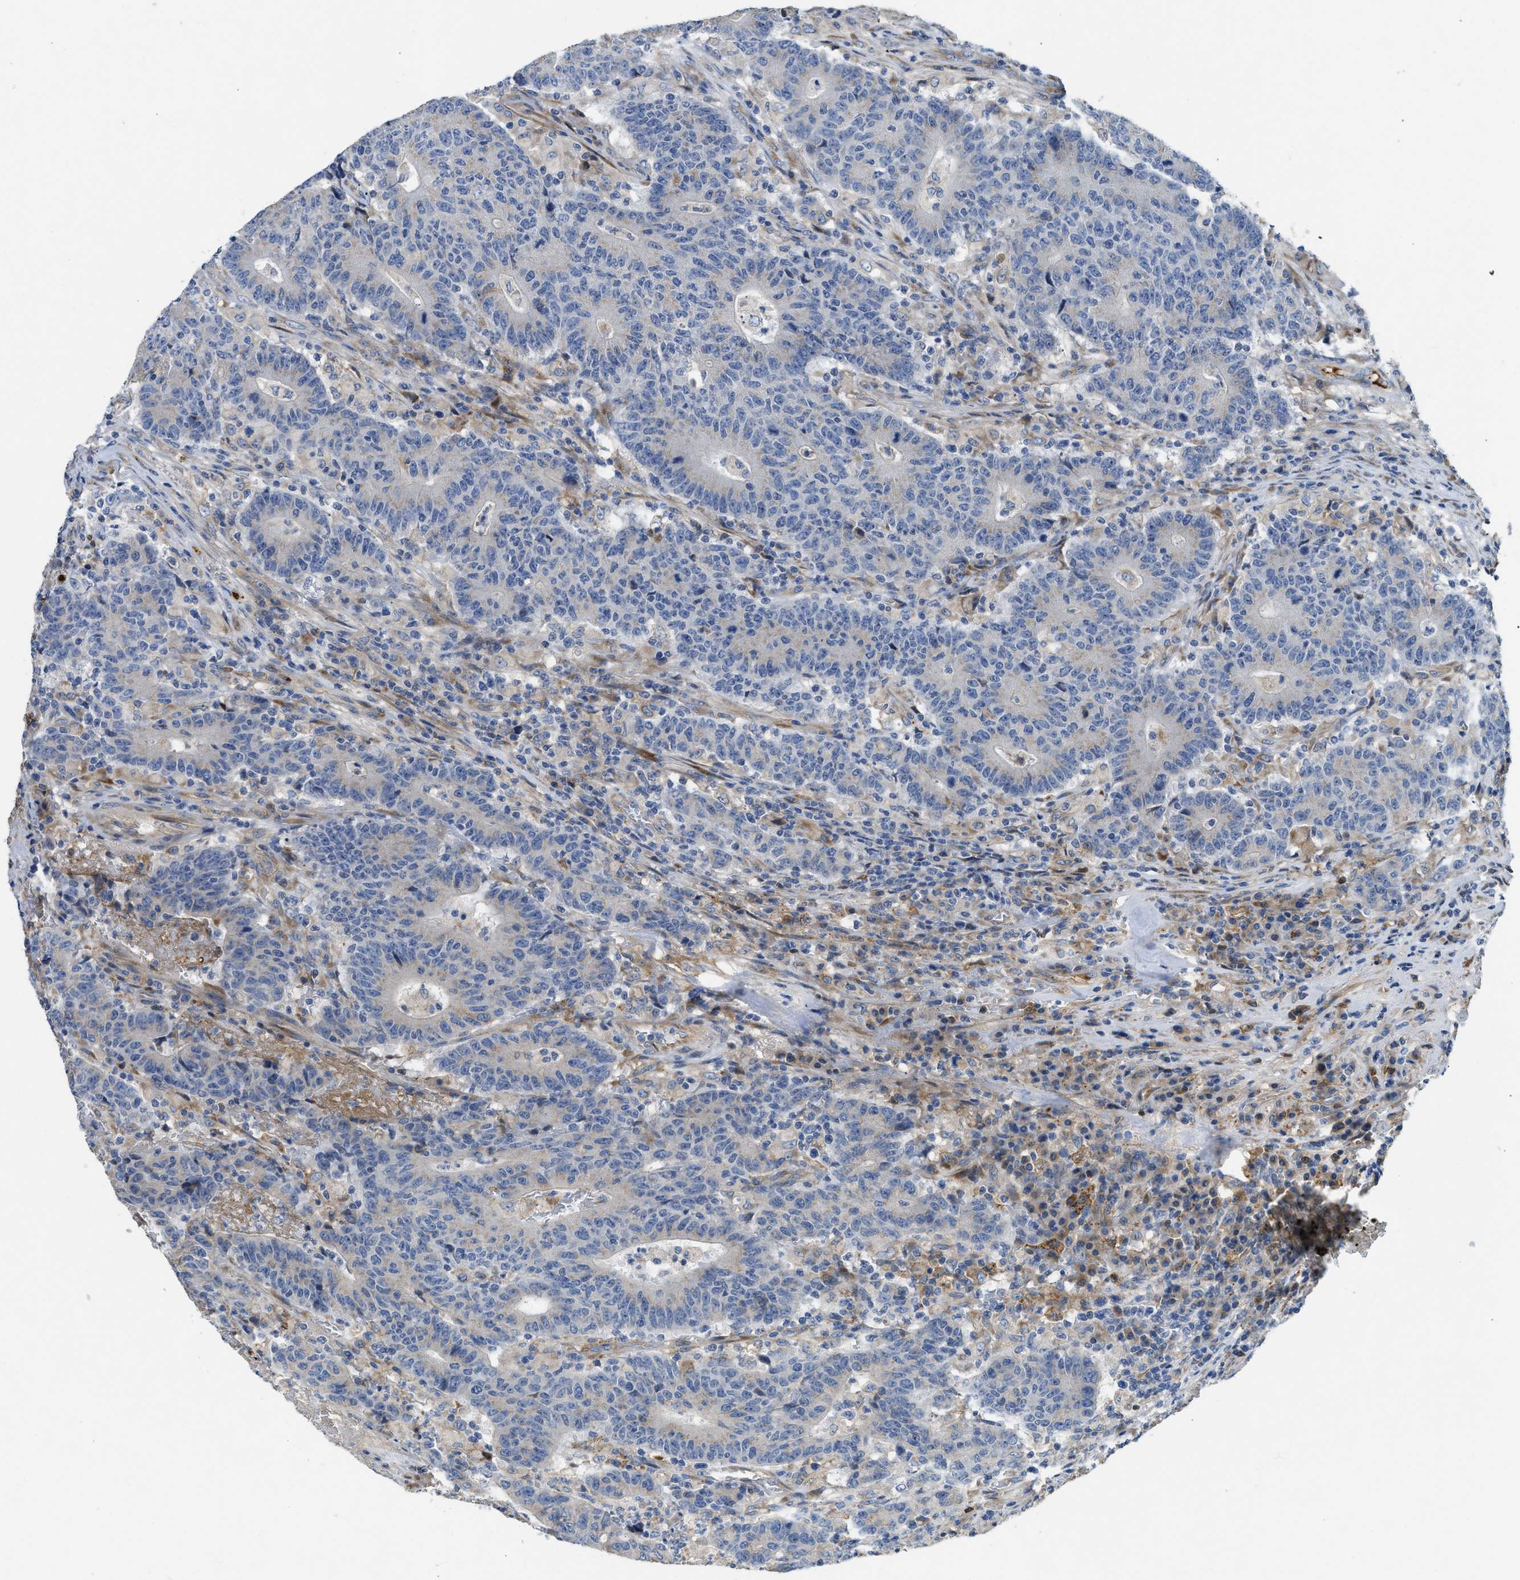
{"staining": {"intensity": "negative", "quantity": "none", "location": "none"}, "tissue": "colorectal cancer", "cell_type": "Tumor cells", "image_type": "cancer", "snomed": [{"axis": "morphology", "description": "Normal tissue, NOS"}, {"axis": "morphology", "description": "Adenocarcinoma, NOS"}, {"axis": "topography", "description": "Colon"}], "caption": "This is an immunohistochemistry photomicrograph of human colorectal cancer. There is no staining in tumor cells.", "gene": "GGCX", "patient": {"sex": "female", "age": 75}}